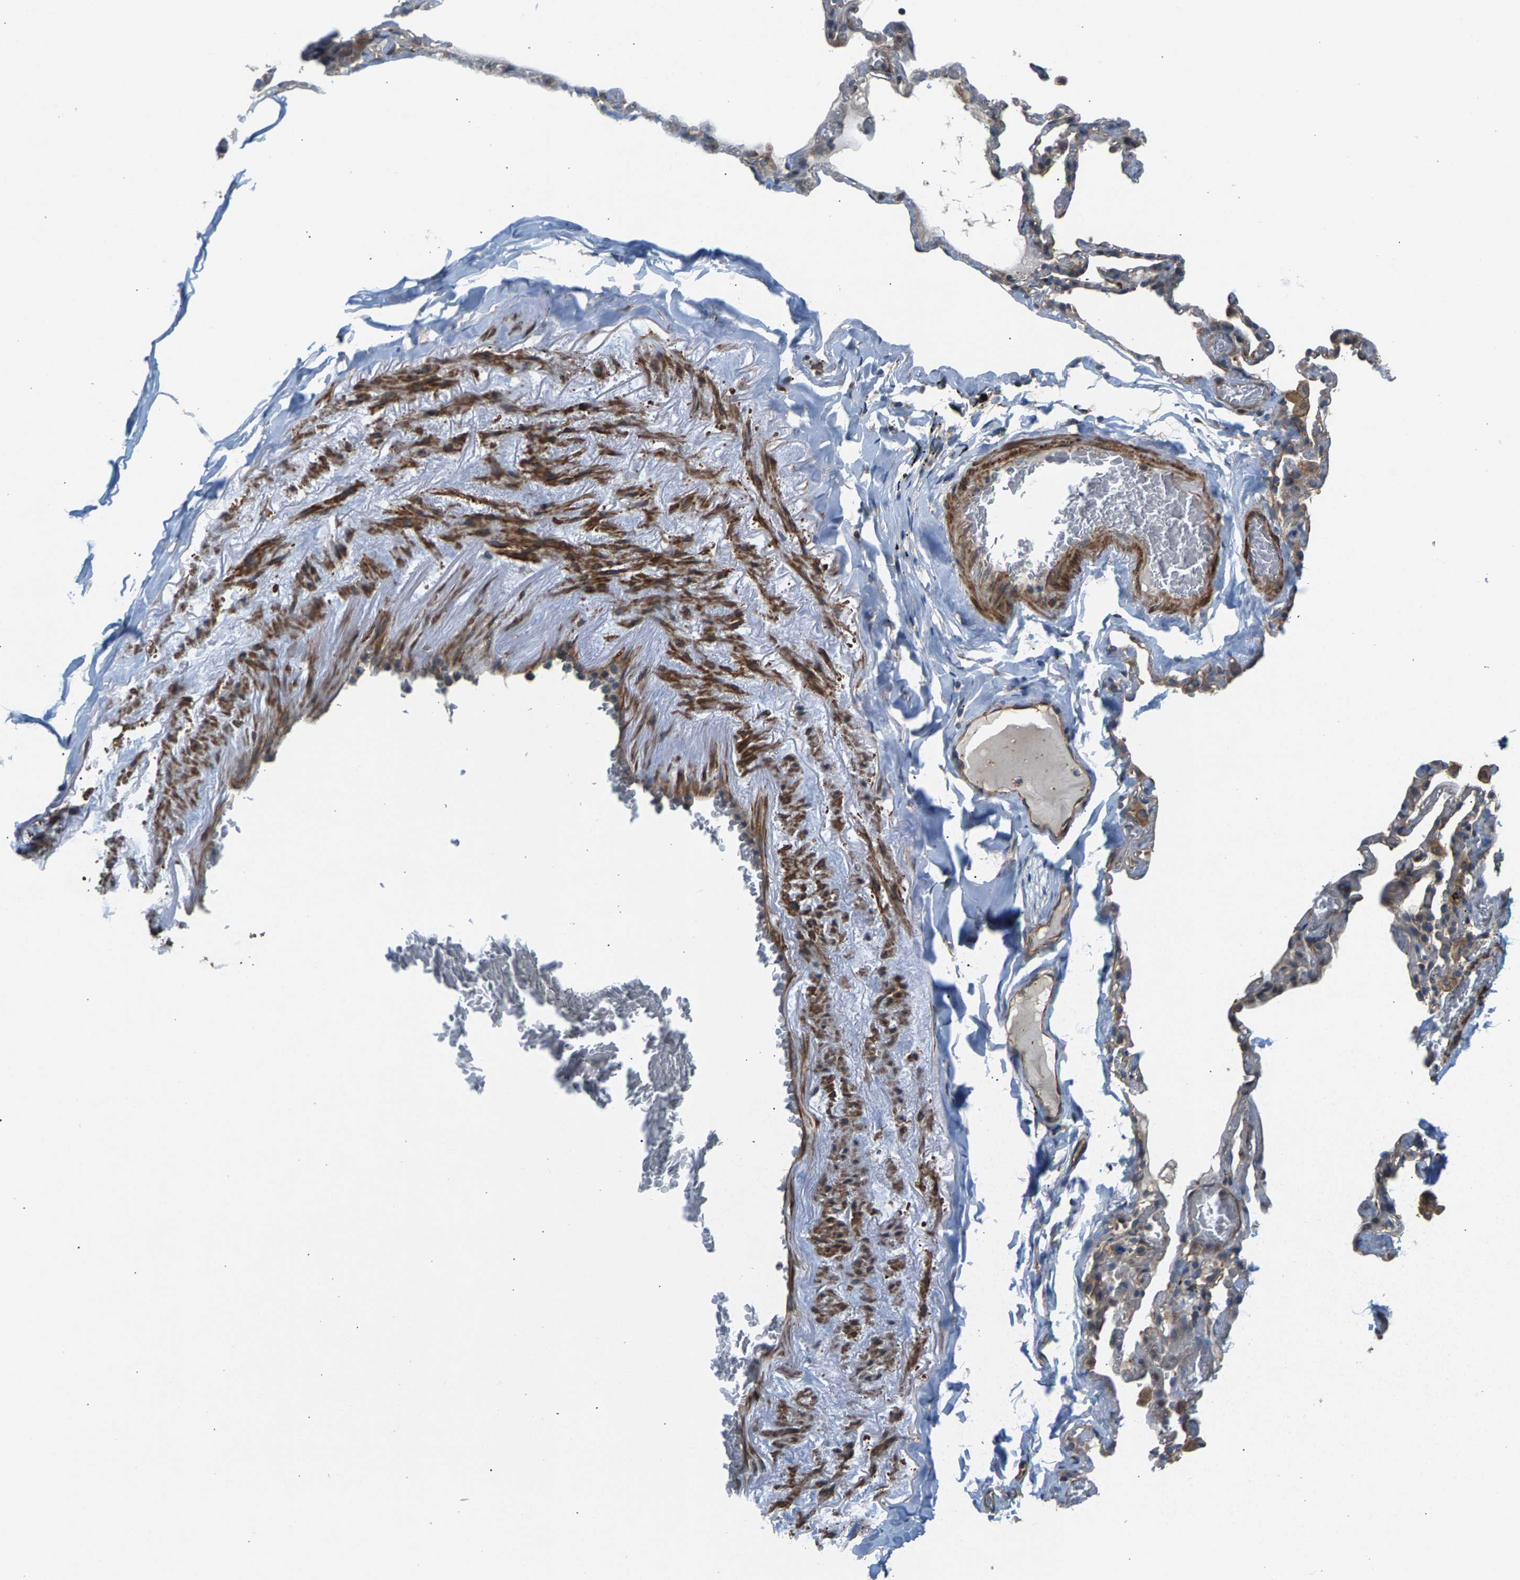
{"staining": {"intensity": "moderate", "quantity": ">75%", "location": "cytoplasmic/membranous"}, "tissue": "adipose tissue", "cell_type": "Adipocytes", "image_type": "normal", "snomed": [{"axis": "morphology", "description": "Normal tissue, NOS"}, {"axis": "topography", "description": "Cartilage tissue"}, {"axis": "topography", "description": "Lung"}], "caption": "Adipocytes reveal moderate cytoplasmic/membranous positivity in approximately >75% of cells in unremarkable adipose tissue. The protein of interest is stained brown, and the nuclei are stained in blue (DAB IHC with brightfield microscopy, high magnification).", "gene": "PDCL", "patient": {"sex": "female", "age": 77}}